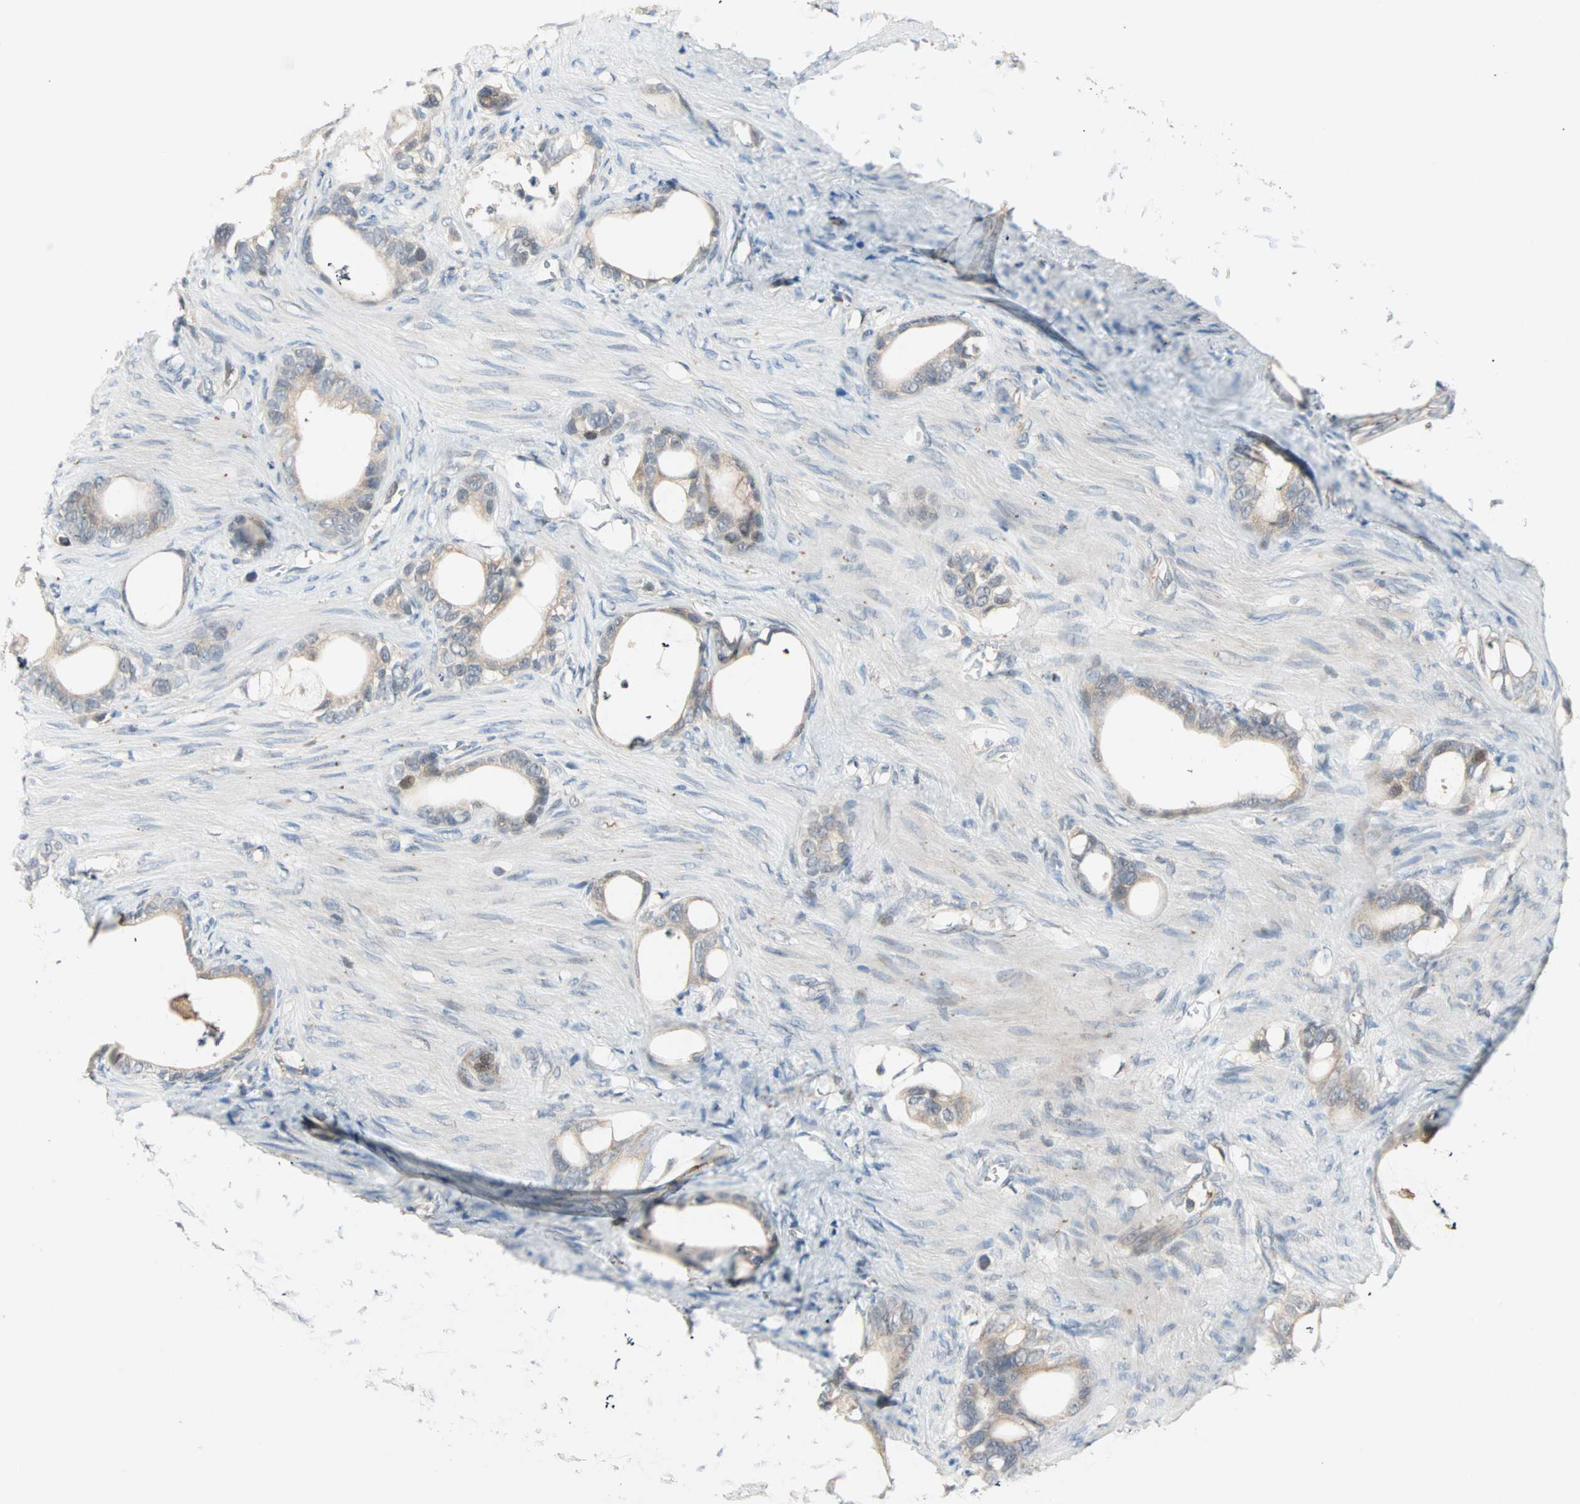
{"staining": {"intensity": "weak", "quantity": ">75%", "location": "cytoplasmic/membranous"}, "tissue": "stomach cancer", "cell_type": "Tumor cells", "image_type": "cancer", "snomed": [{"axis": "morphology", "description": "Adenocarcinoma, NOS"}, {"axis": "topography", "description": "Stomach"}], "caption": "This is a micrograph of IHC staining of stomach adenocarcinoma, which shows weak staining in the cytoplasmic/membranous of tumor cells.", "gene": "PROS1", "patient": {"sex": "female", "age": 75}}